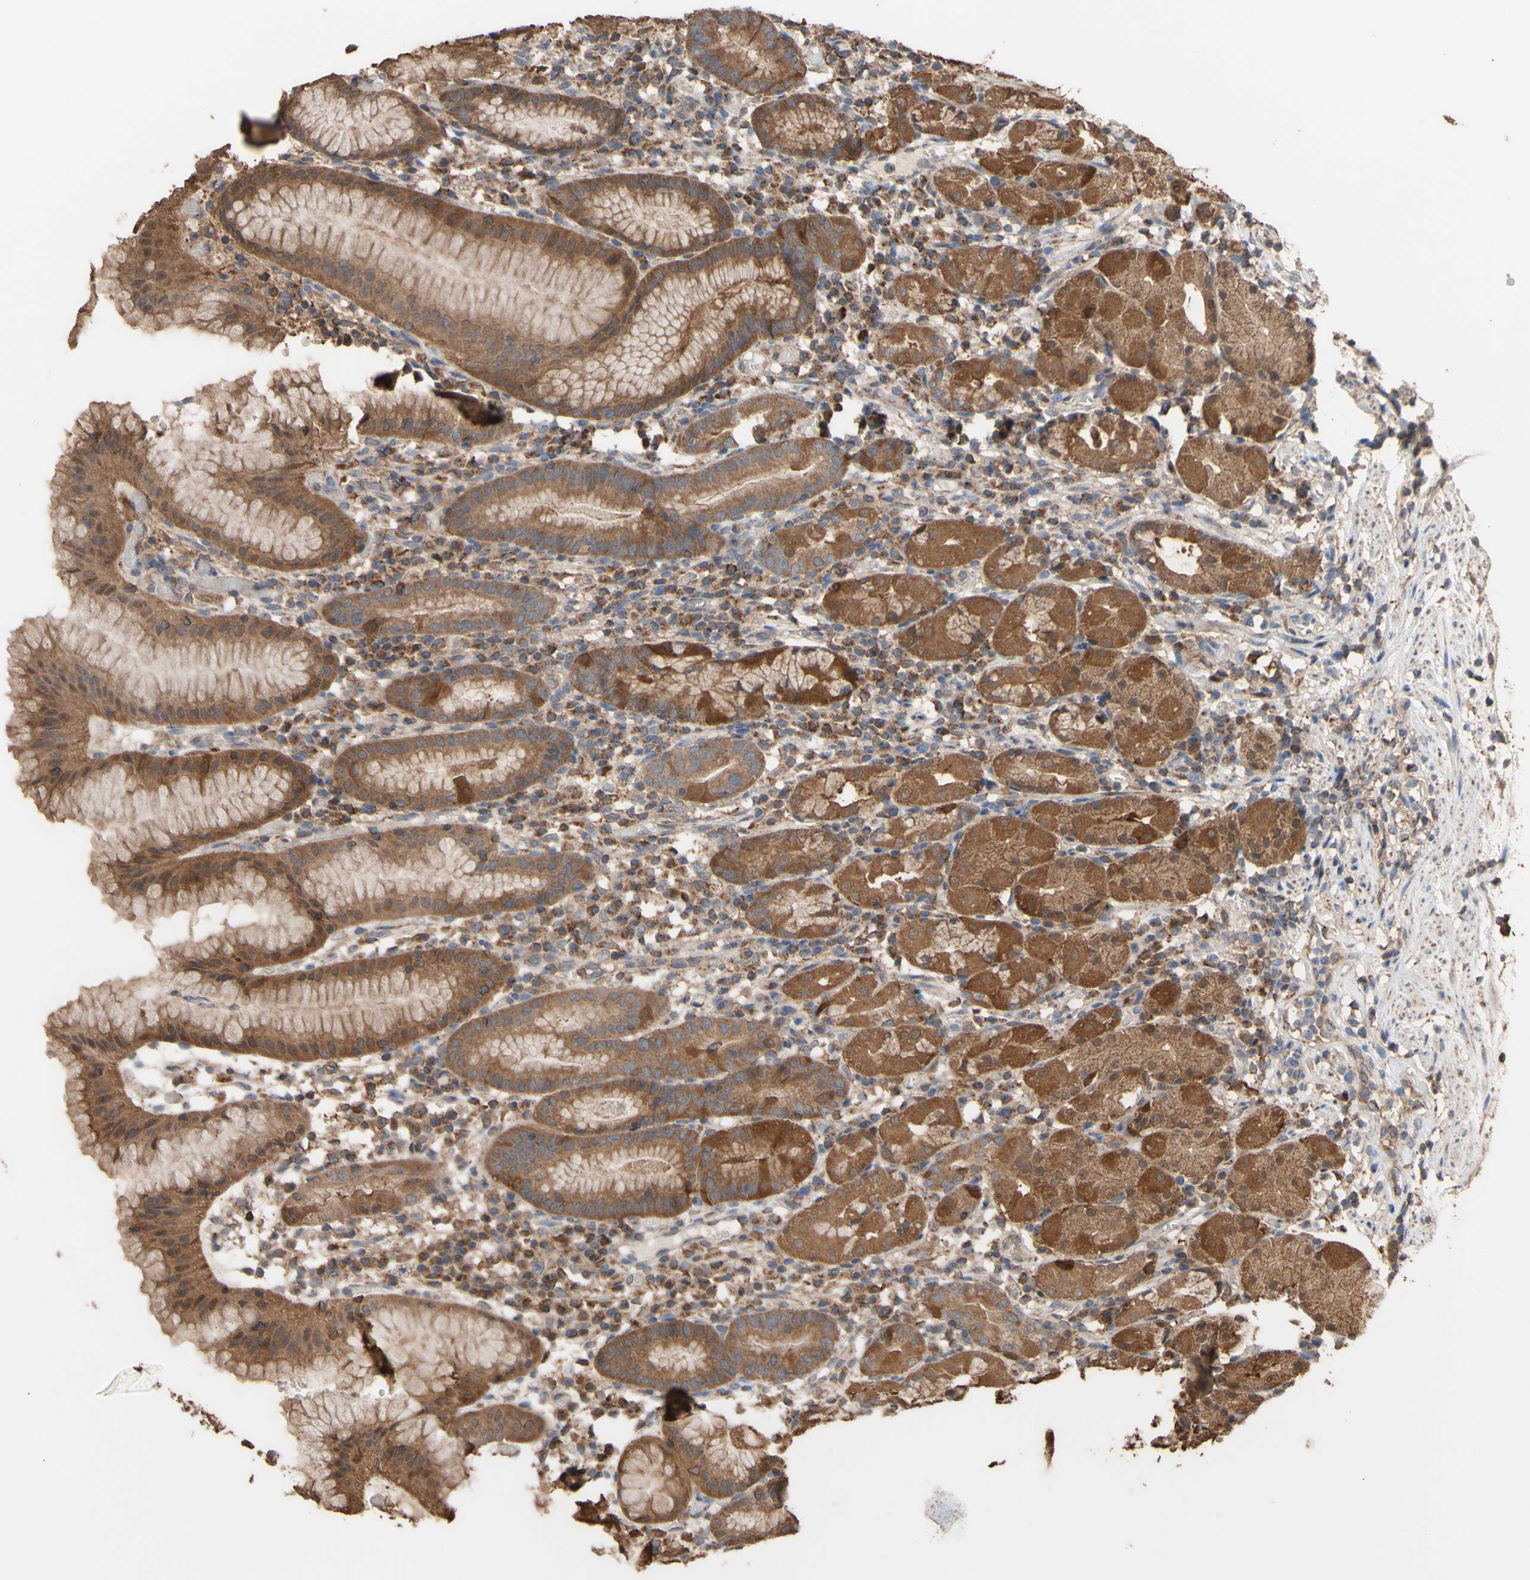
{"staining": {"intensity": "moderate", "quantity": ">75%", "location": "cytoplasmic/membranous"}, "tissue": "stomach", "cell_type": "Glandular cells", "image_type": "normal", "snomed": [{"axis": "morphology", "description": "Normal tissue, NOS"}, {"axis": "topography", "description": "Stomach"}, {"axis": "topography", "description": "Stomach, lower"}], "caption": "A photomicrograph of human stomach stained for a protein demonstrates moderate cytoplasmic/membranous brown staining in glandular cells. The staining is performed using DAB brown chromogen to label protein expression. The nuclei are counter-stained blue using hematoxylin.", "gene": "ALDH9A1", "patient": {"sex": "female", "age": 75}}